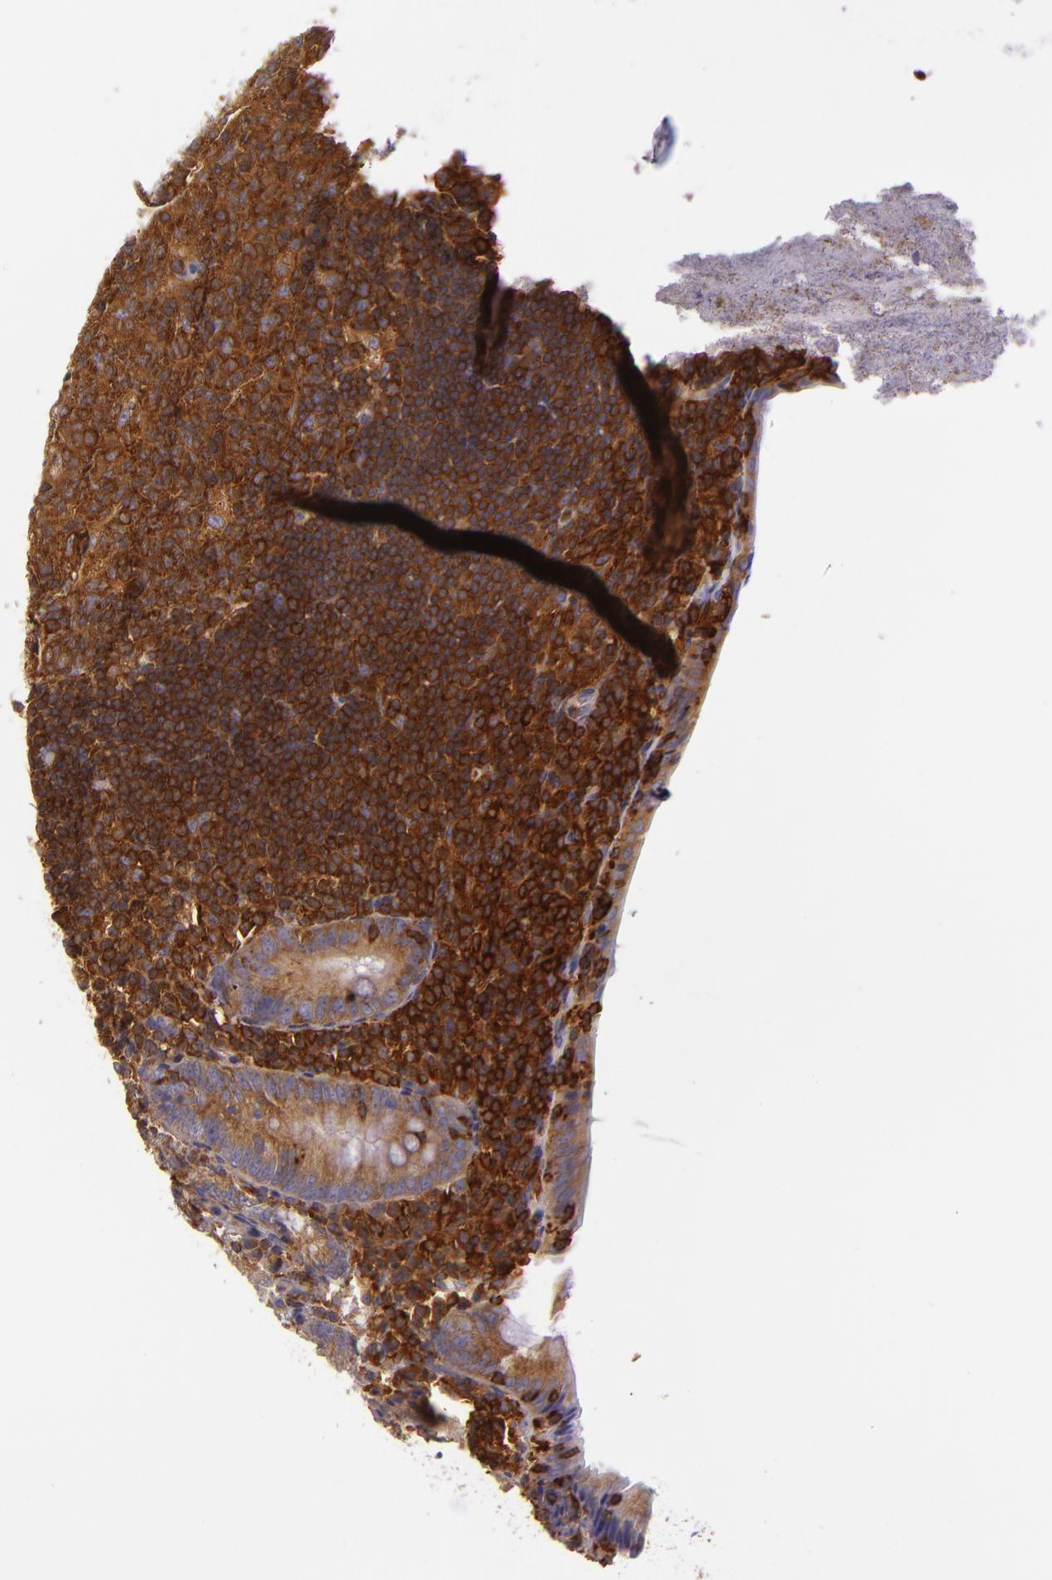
{"staining": {"intensity": "moderate", "quantity": ">75%", "location": "cytoplasmic/membranous"}, "tissue": "appendix", "cell_type": "Glandular cells", "image_type": "normal", "snomed": [{"axis": "morphology", "description": "Normal tissue, NOS"}, {"axis": "topography", "description": "Appendix"}], "caption": "A histopathology image of appendix stained for a protein displays moderate cytoplasmic/membranous brown staining in glandular cells. (IHC, brightfield microscopy, high magnification).", "gene": "TLN1", "patient": {"sex": "female", "age": 10}}